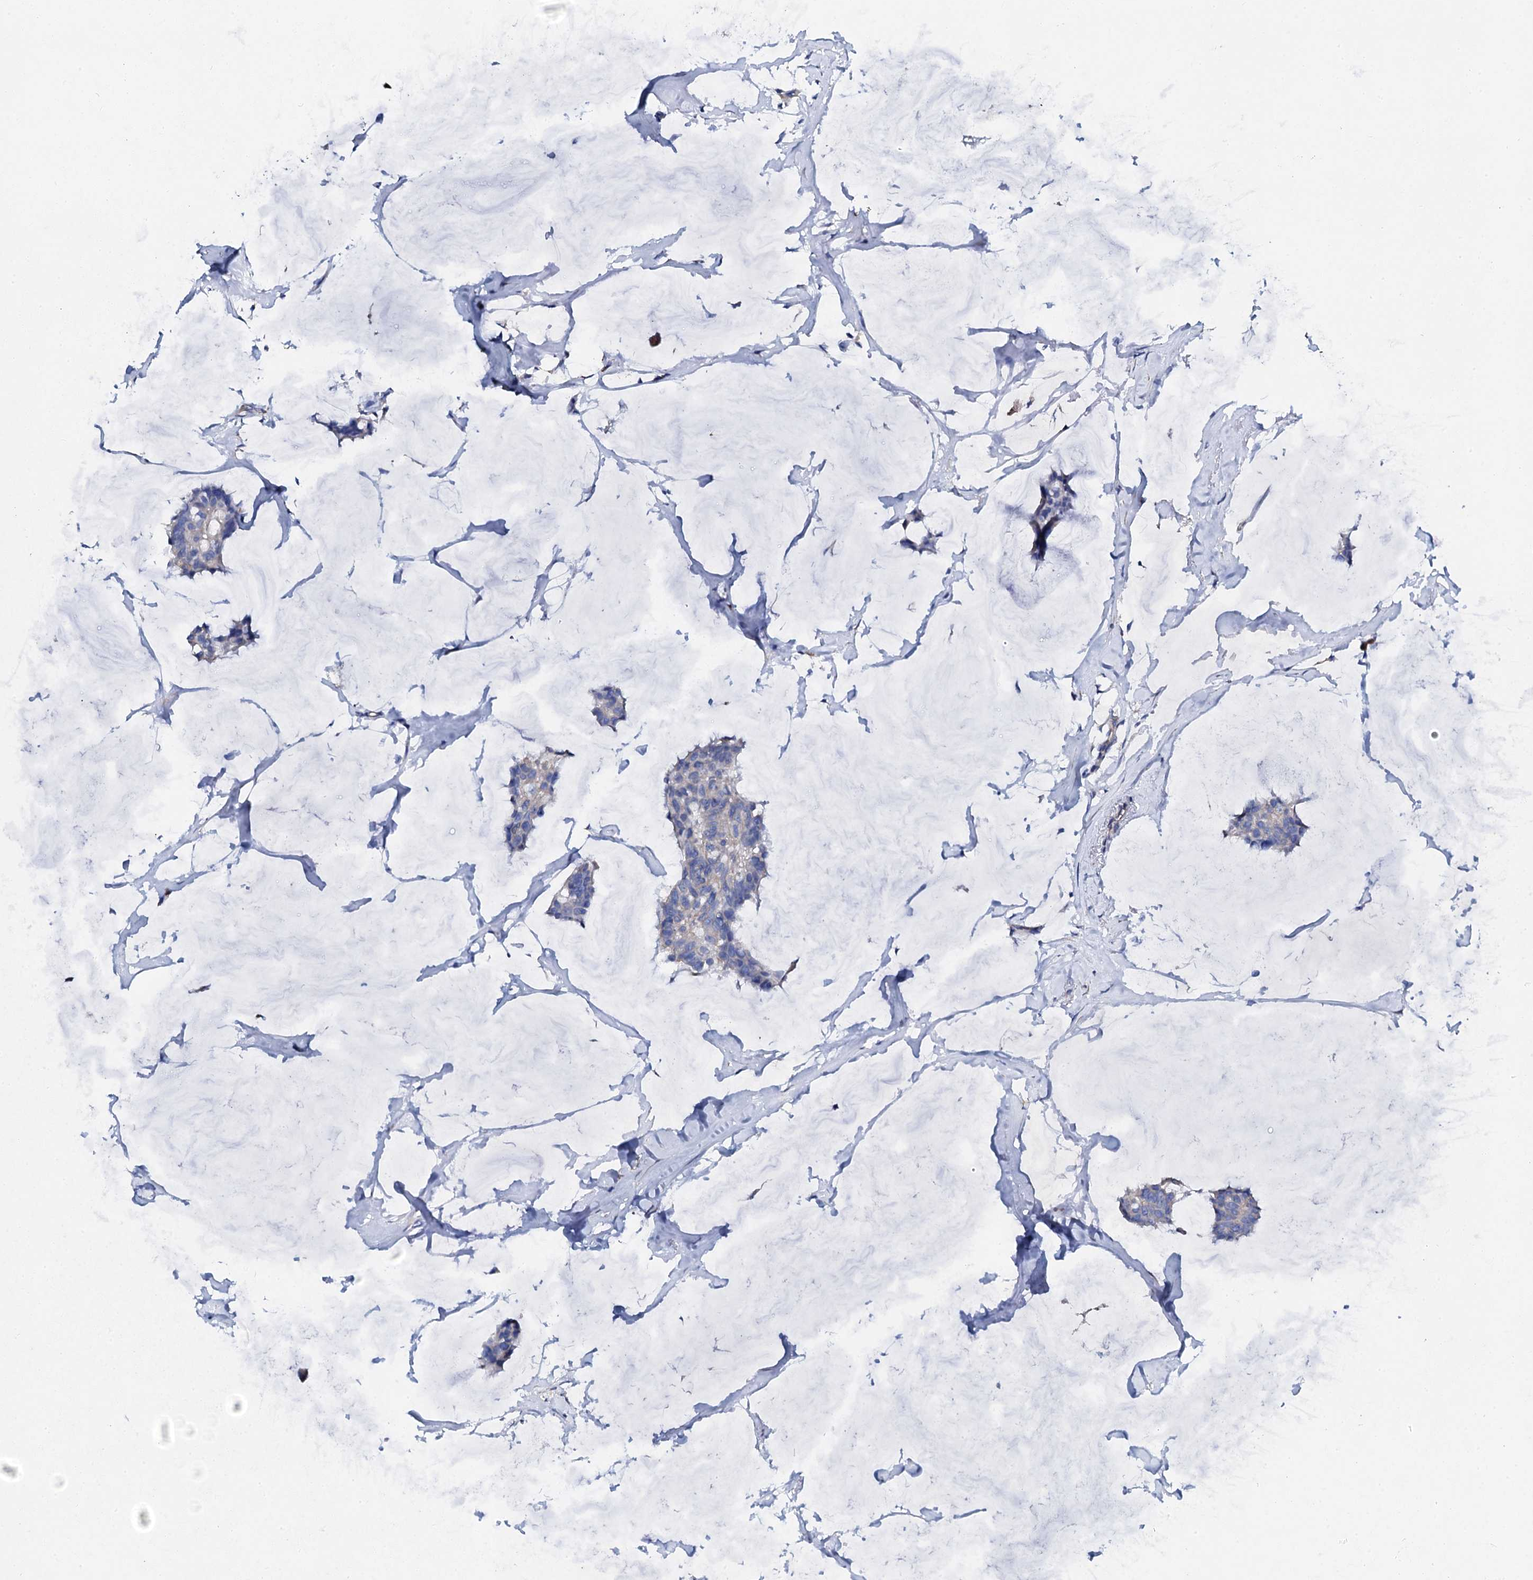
{"staining": {"intensity": "negative", "quantity": "none", "location": "none"}, "tissue": "breast cancer", "cell_type": "Tumor cells", "image_type": "cancer", "snomed": [{"axis": "morphology", "description": "Duct carcinoma"}, {"axis": "topography", "description": "Breast"}], "caption": "Immunohistochemical staining of intraductal carcinoma (breast) demonstrates no significant staining in tumor cells.", "gene": "KLHL32", "patient": {"sex": "female", "age": 93}}